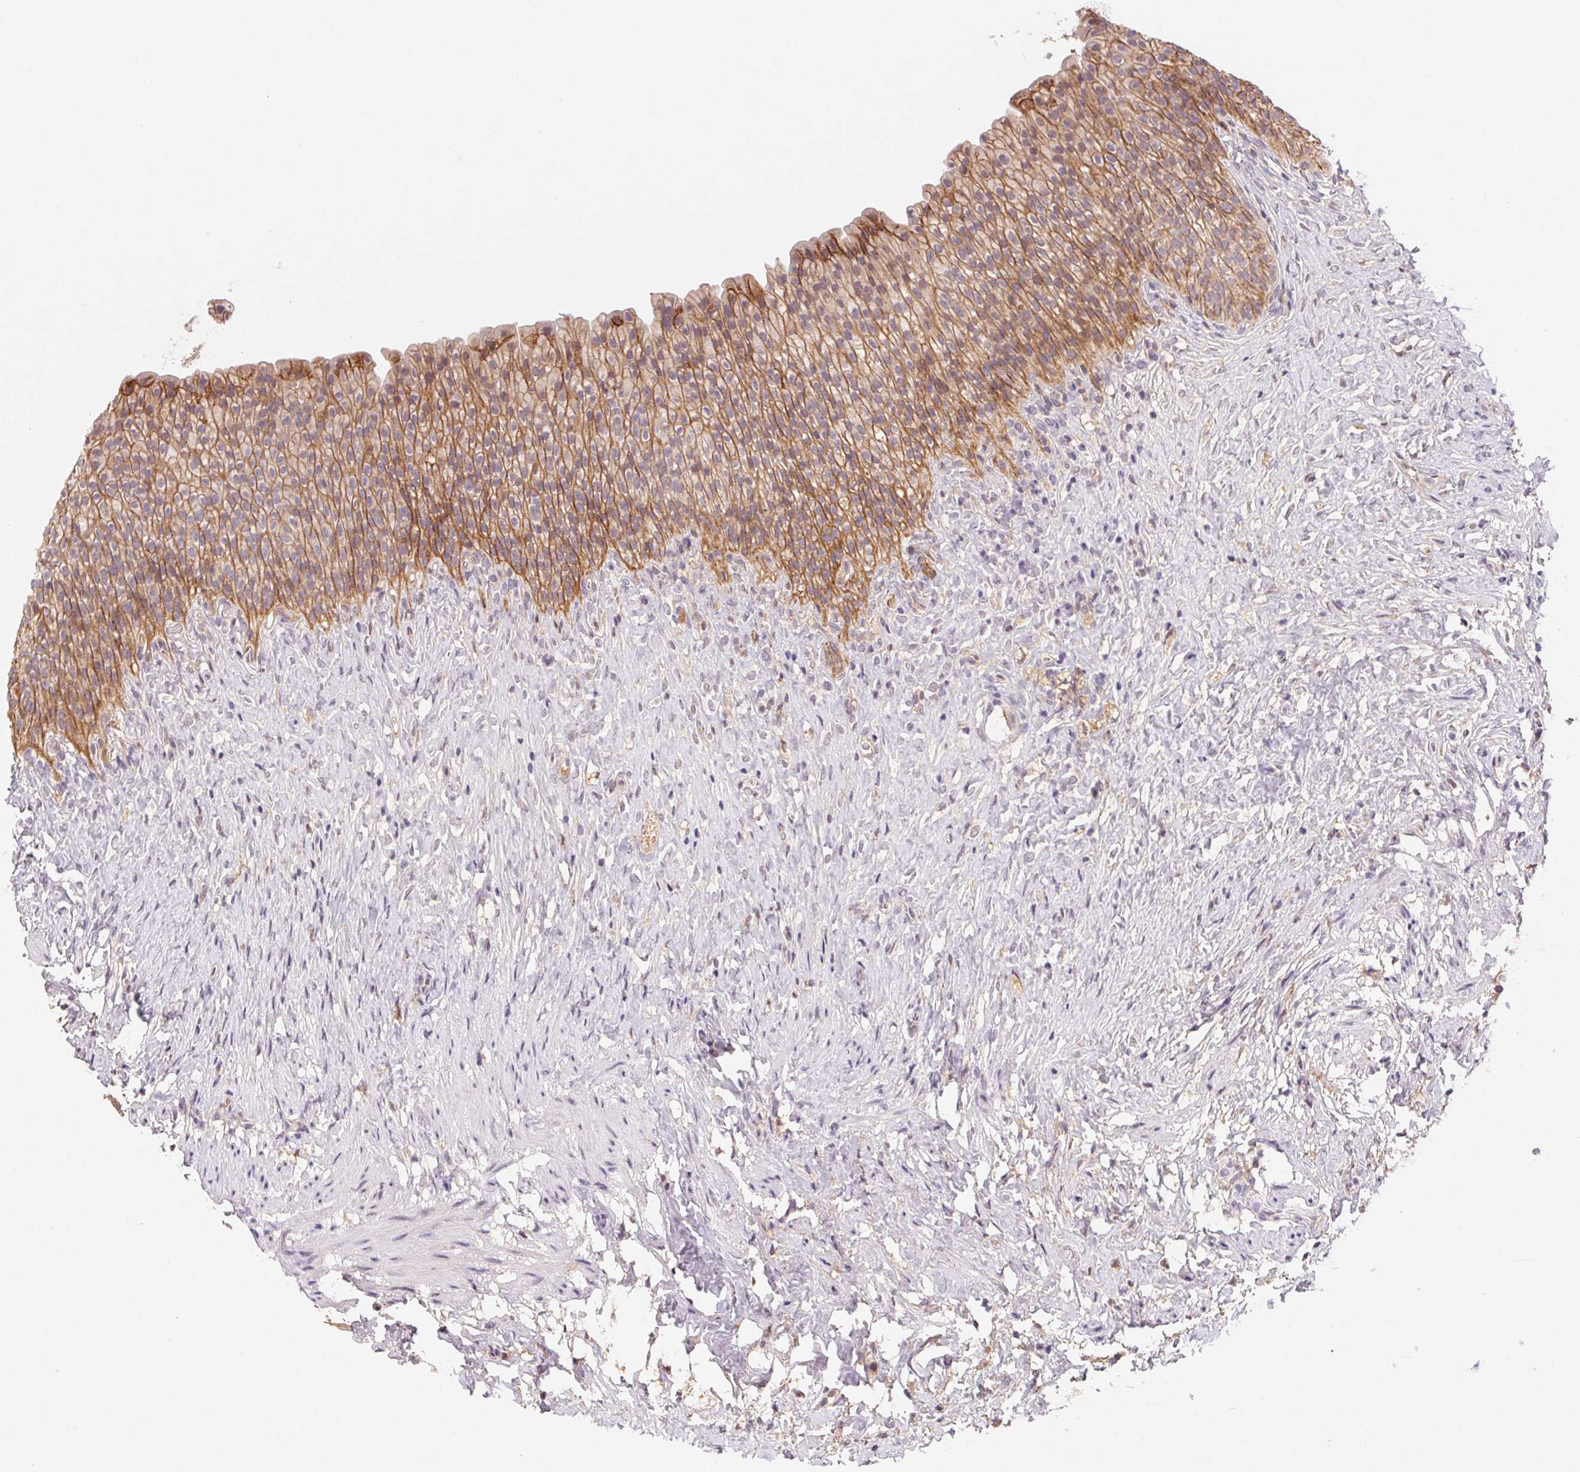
{"staining": {"intensity": "moderate", "quantity": "25%-75%", "location": "cytoplasmic/membranous"}, "tissue": "urinary bladder", "cell_type": "Urothelial cells", "image_type": "normal", "snomed": [{"axis": "morphology", "description": "Normal tissue, NOS"}, {"axis": "topography", "description": "Urinary bladder"}, {"axis": "topography", "description": "Prostate"}], "caption": "Moderate cytoplasmic/membranous staining for a protein is appreciated in about 25%-75% of urothelial cells of unremarkable urinary bladder using IHC.", "gene": "SLC52A2", "patient": {"sex": "male", "age": 76}}